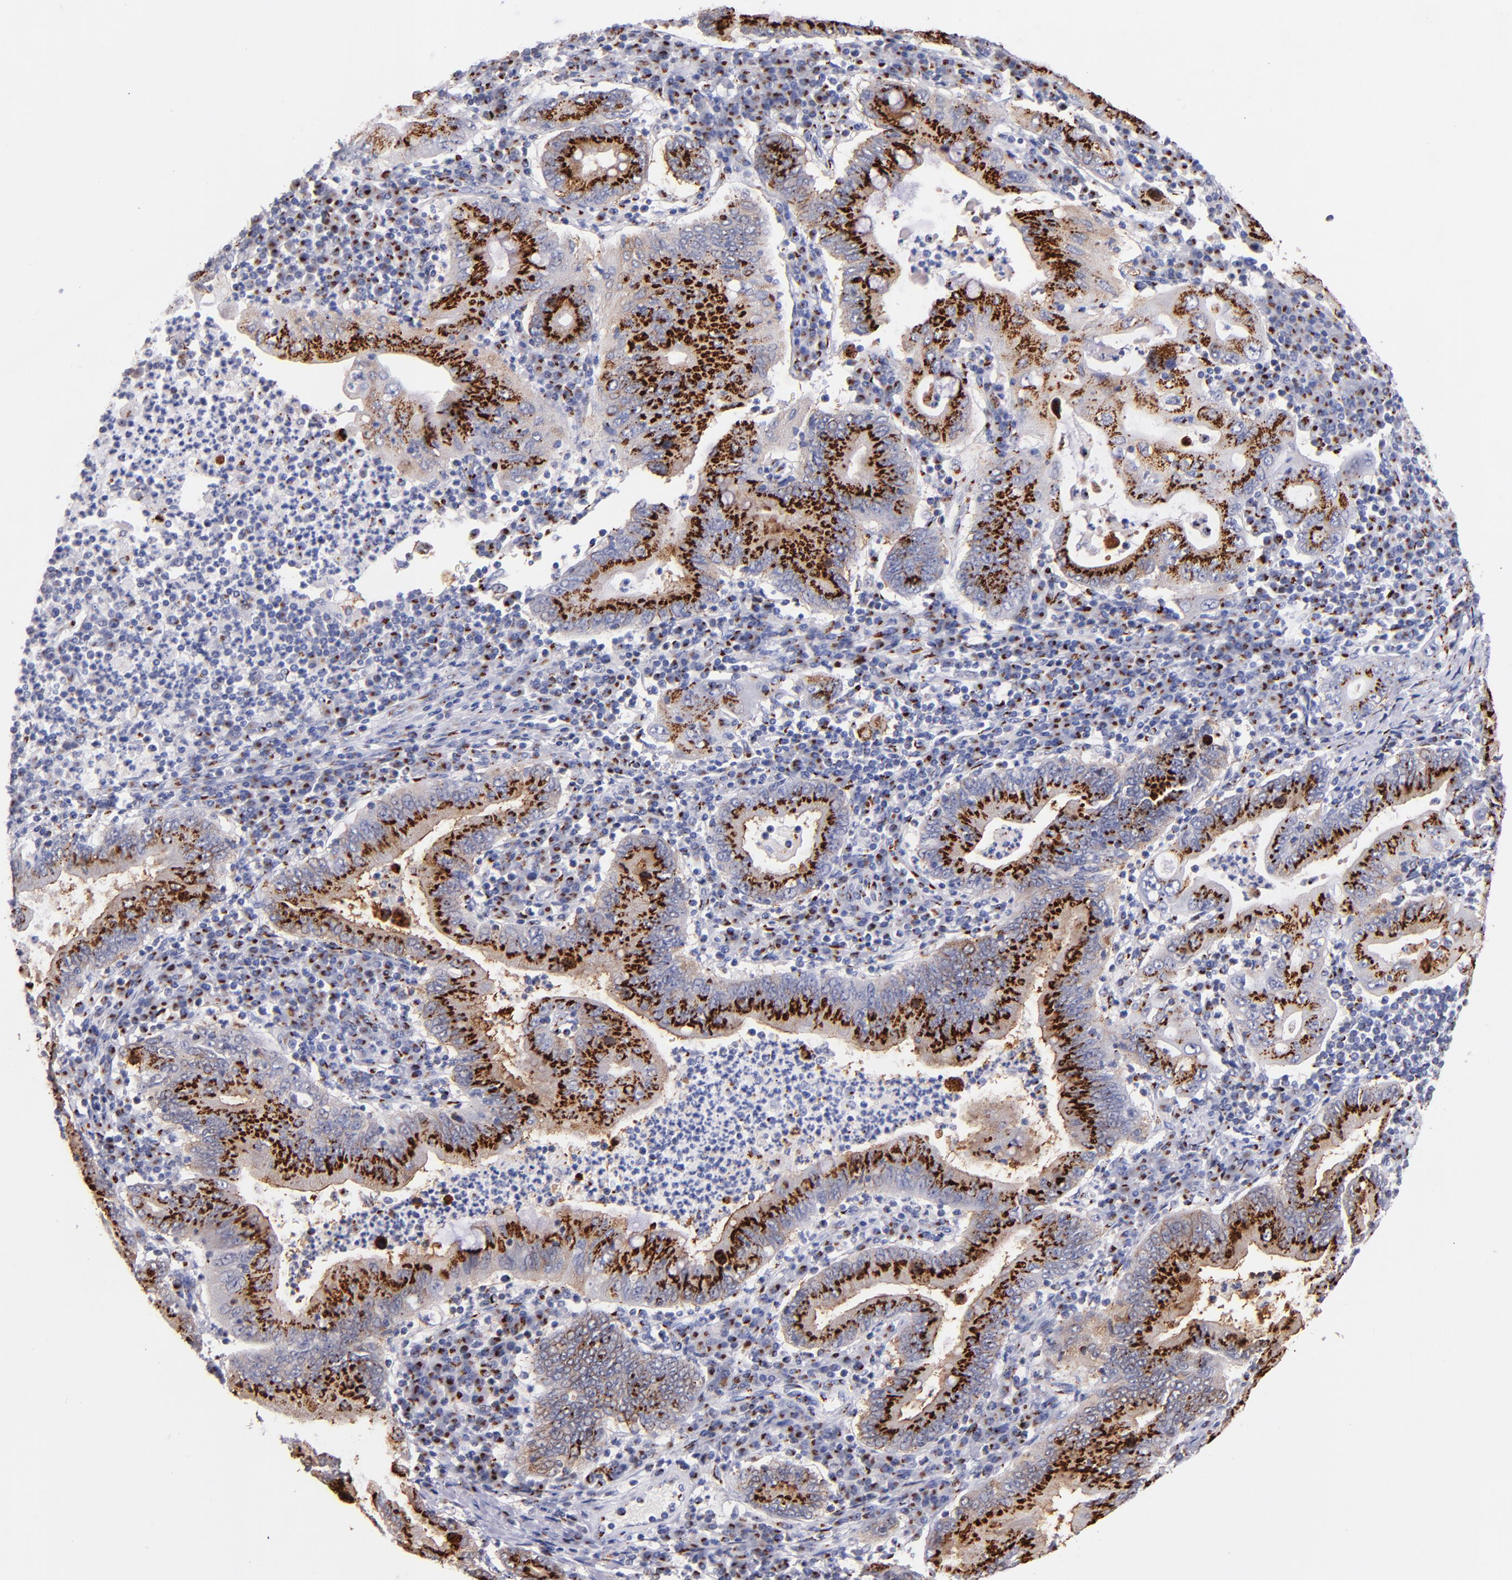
{"staining": {"intensity": "strong", "quantity": ">75%", "location": "cytoplasmic/membranous"}, "tissue": "stomach cancer", "cell_type": "Tumor cells", "image_type": "cancer", "snomed": [{"axis": "morphology", "description": "Normal tissue, NOS"}, {"axis": "morphology", "description": "Adenocarcinoma, NOS"}, {"axis": "topography", "description": "Esophagus"}, {"axis": "topography", "description": "Stomach, upper"}, {"axis": "topography", "description": "Peripheral nerve tissue"}], "caption": "A brown stain highlights strong cytoplasmic/membranous staining of a protein in human stomach adenocarcinoma tumor cells. (DAB (3,3'-diaminobenzidine) = brown stain, brightfield microscopy at high magnification).", "gene": "GOLIM4", "patient": {"sex": "male", "age": 62}}